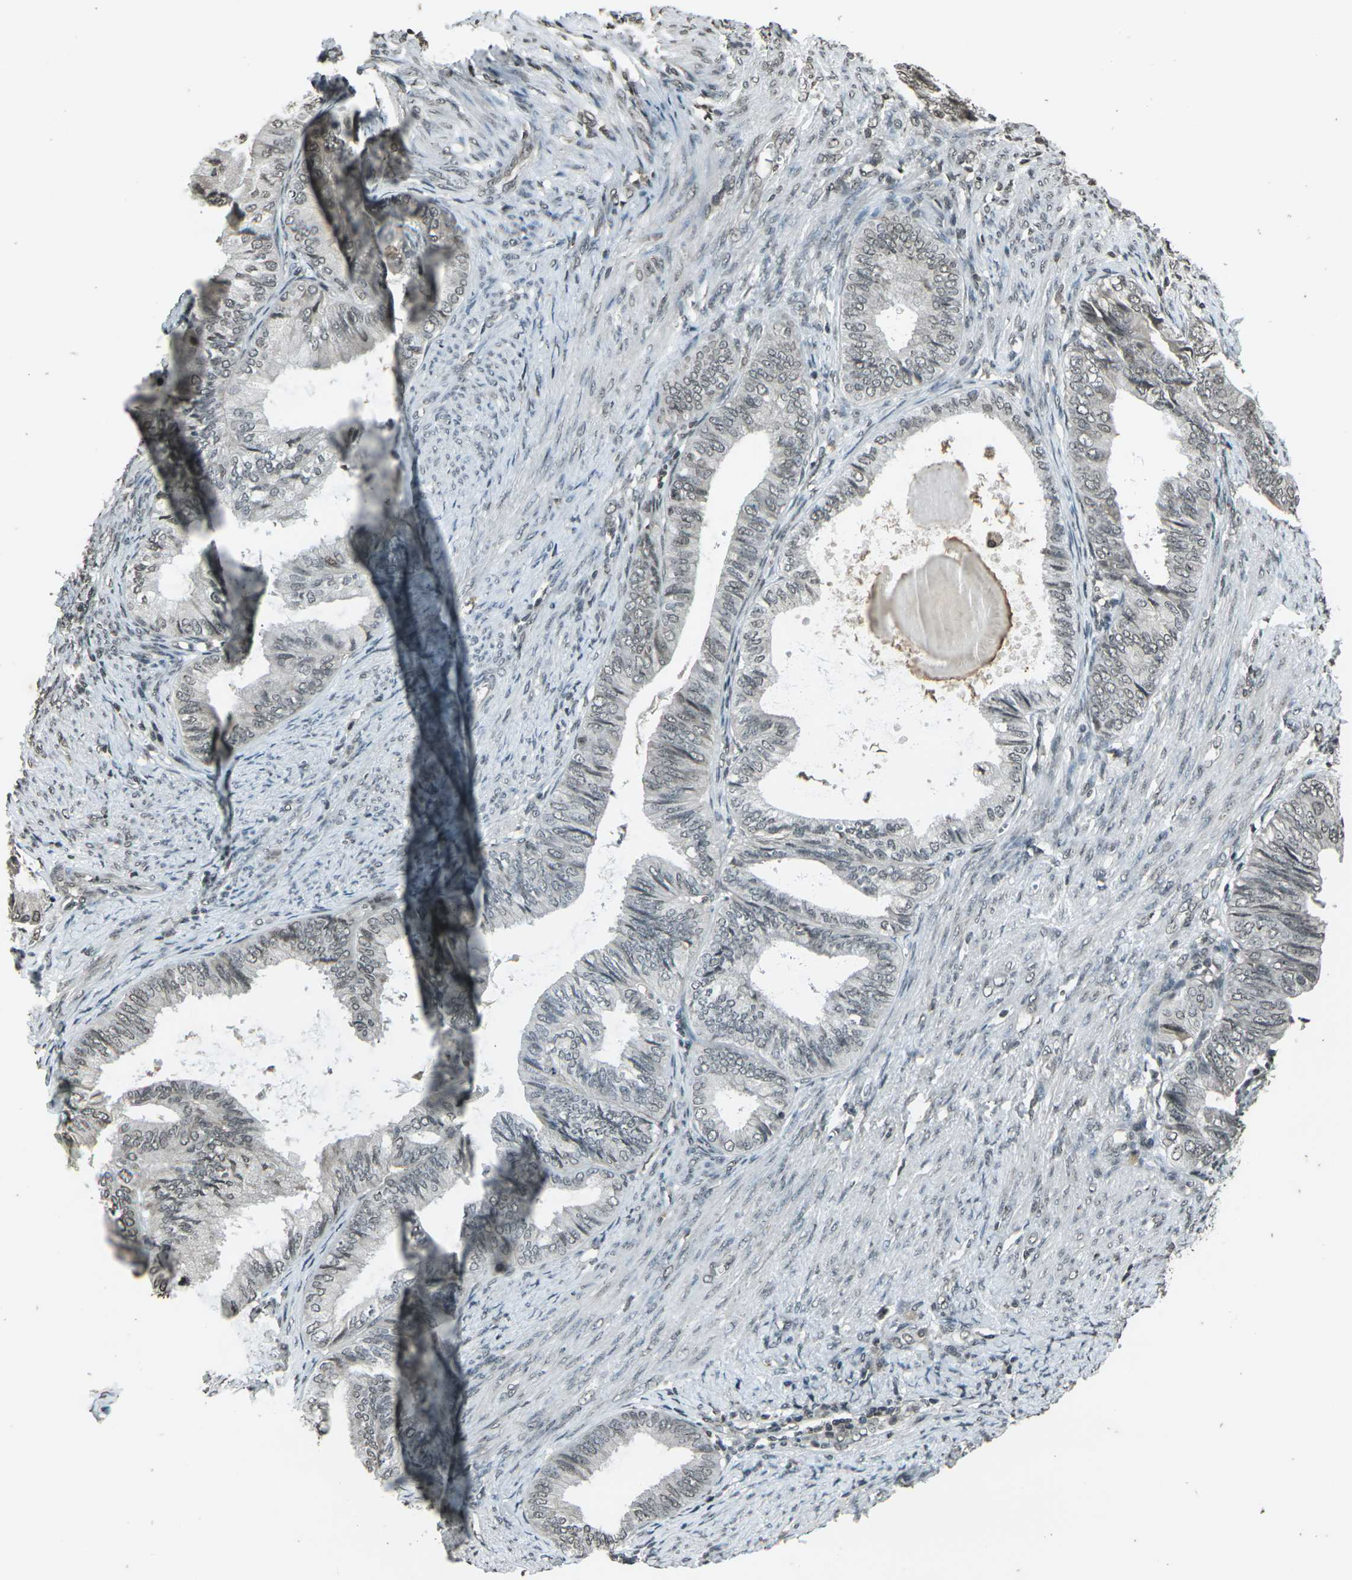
{"staining": {"intensity": "negative", "quantity": "none", "location": "none"}, "tissue": "endometrial cancer", "cell_type": "Tumor cells", "image_type": "cancer", "snomed": [{"axis": "morphology", "description": "Adenocarcinoma, NOS"}, {"axis": "topography", "description": "Endometrium"}], "caption": "Immunohistochemistry (IHC) of human adenocarcinoma (endometrial) shows no expression in tumor cells. (DAB IHC visualized using brightfield microscopy, high magnification).", "gene": "PRPF8", "patient": {"sex": "female", "age": 86}}